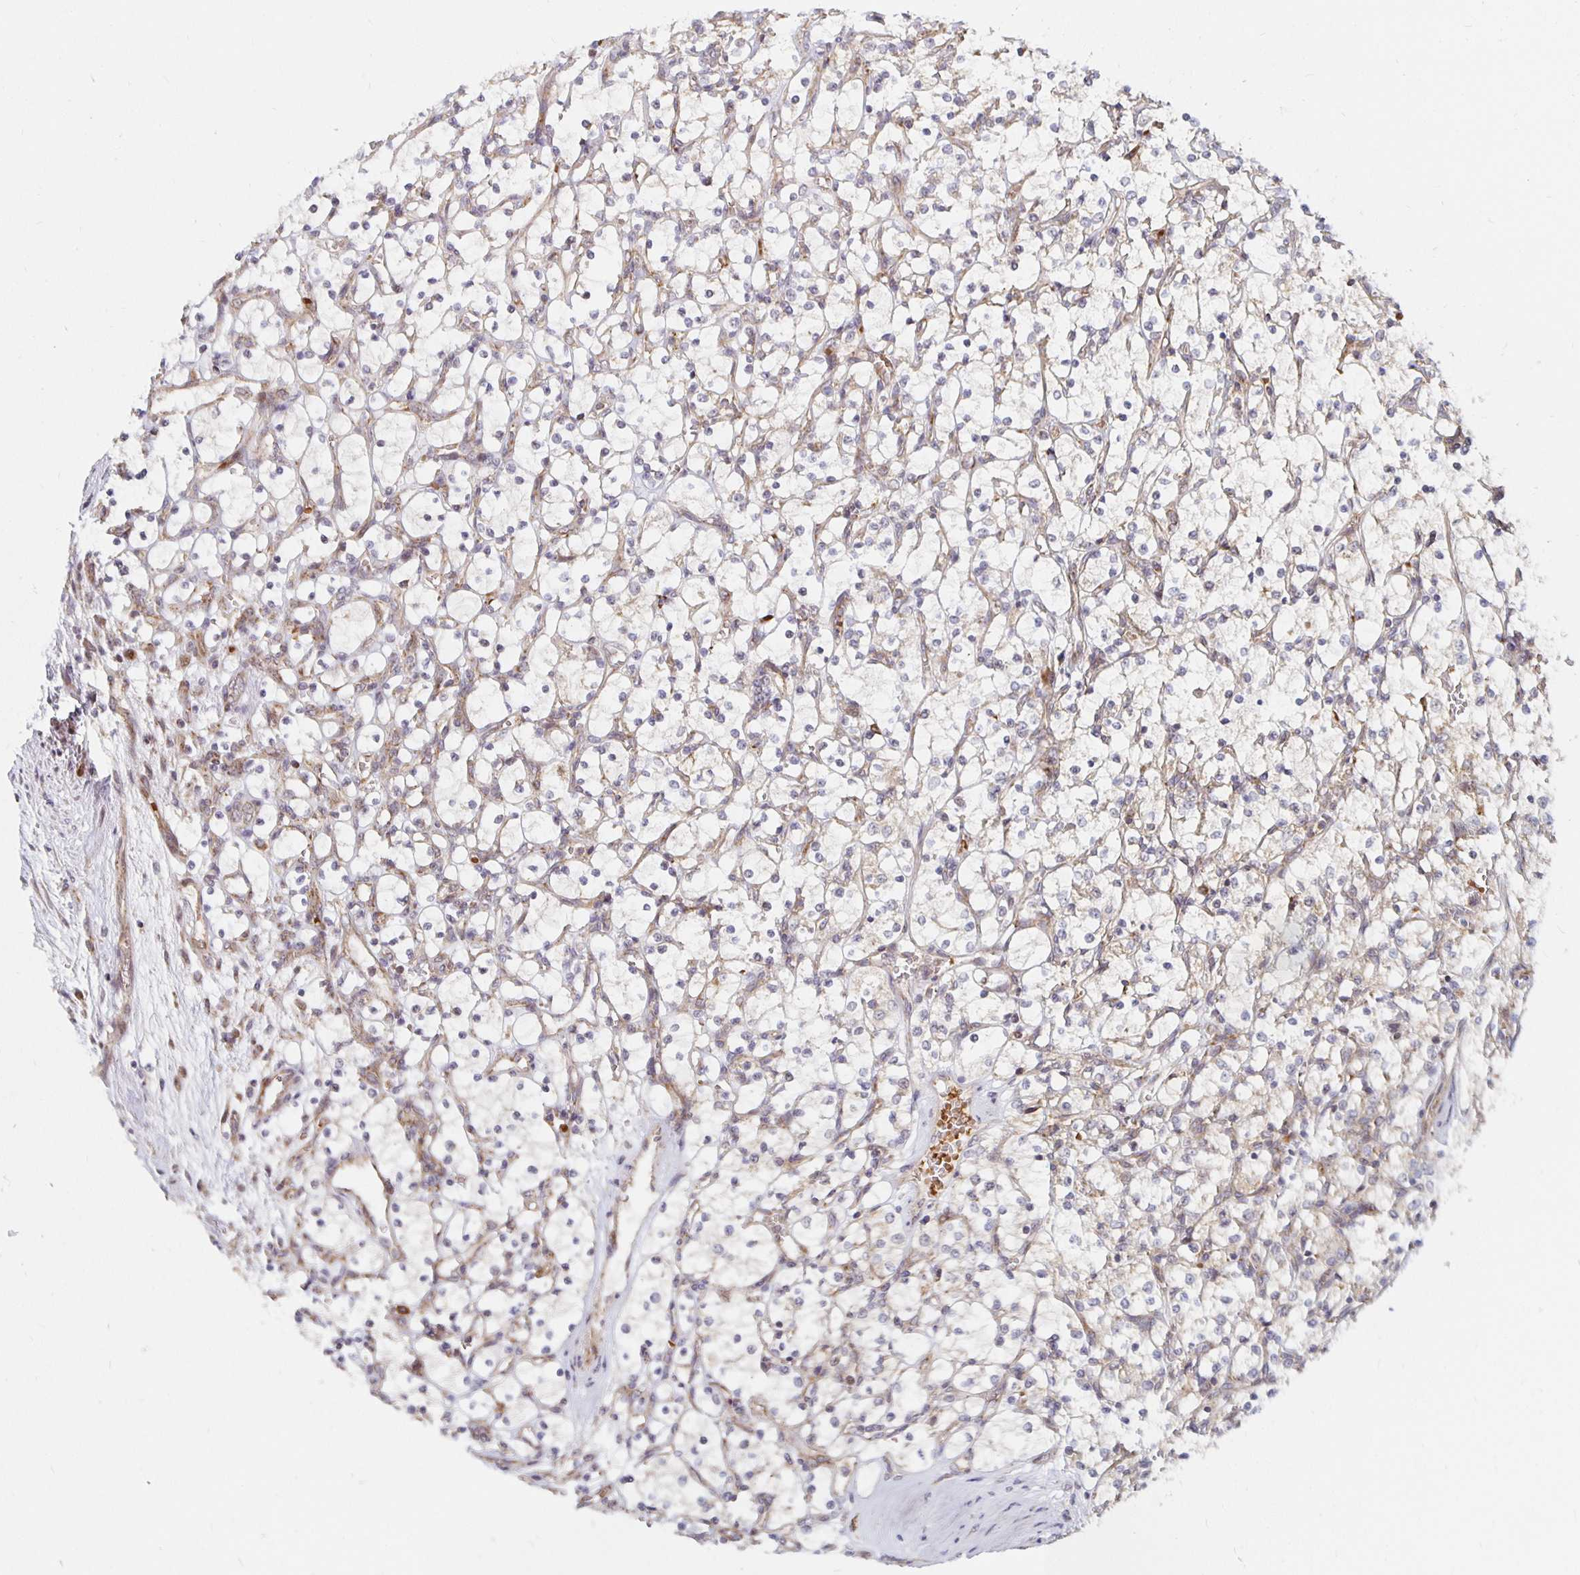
{"staining": {"intensity": "negative", "quantity": "none", "location": "none"}, "tissue": "renal cancer", "cell_type": "Tumor cells", "image_type": "cancer", "snomed": [{"axis": "morphology", "description": "Adenocarcinoma, NOS"}, {"axis": "topography", "description": "Kidney"}], "caption": "The photomicrograph demonstrates no significant positivity in tumor cells of renal cancer. (DAB immunohistochemistry visualized using brightfield microscopy, high magnification).", "gene": "MRPL28", "patient": {"sex": "female", "age": 69}}